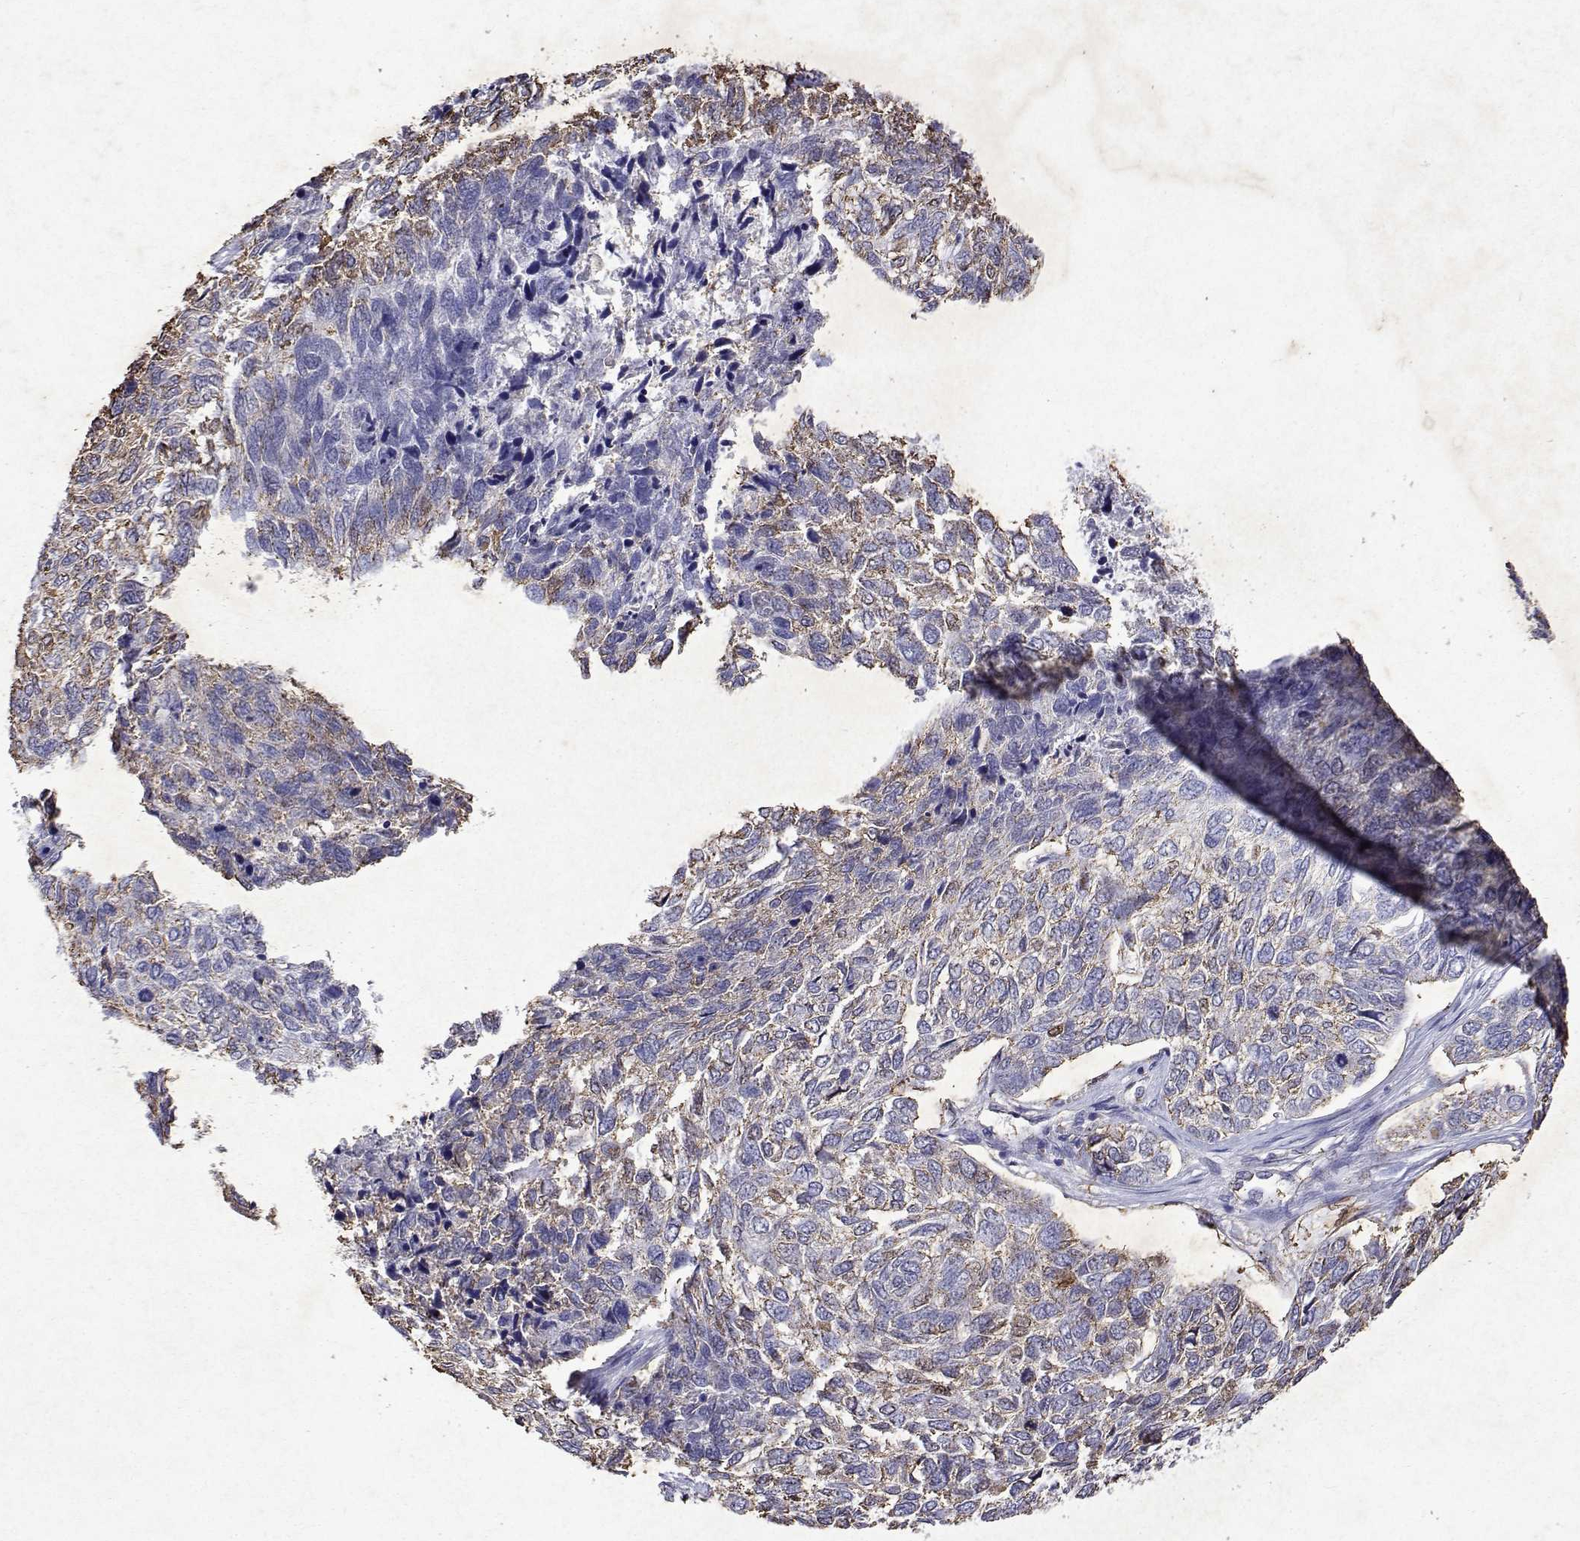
{"staining": {"intensity": "weak", "quantity": "25%-75%", "location": "cytoplasmic/membranous"}, "tissue": "skin cancer", "cell_type": "Tumor cells", "image_type": "cancer", "snomed": [{"axis": "morphology", "description": "Basal cell carcinoma"}, {"axis": "topography", "description": "Skin"}], "caption": "Tumor cells show weak cytoplasmic/membranous expression in approximately 25%-75% of cells in skin basal cell carcinoma. The protein of interest is stained brown, and the nuclei are stained in blue (DAB IHC with brightfield microscopy, high magnification).", "gene": "DUSP28", "patient": {"sex": "female", "age": 65}}